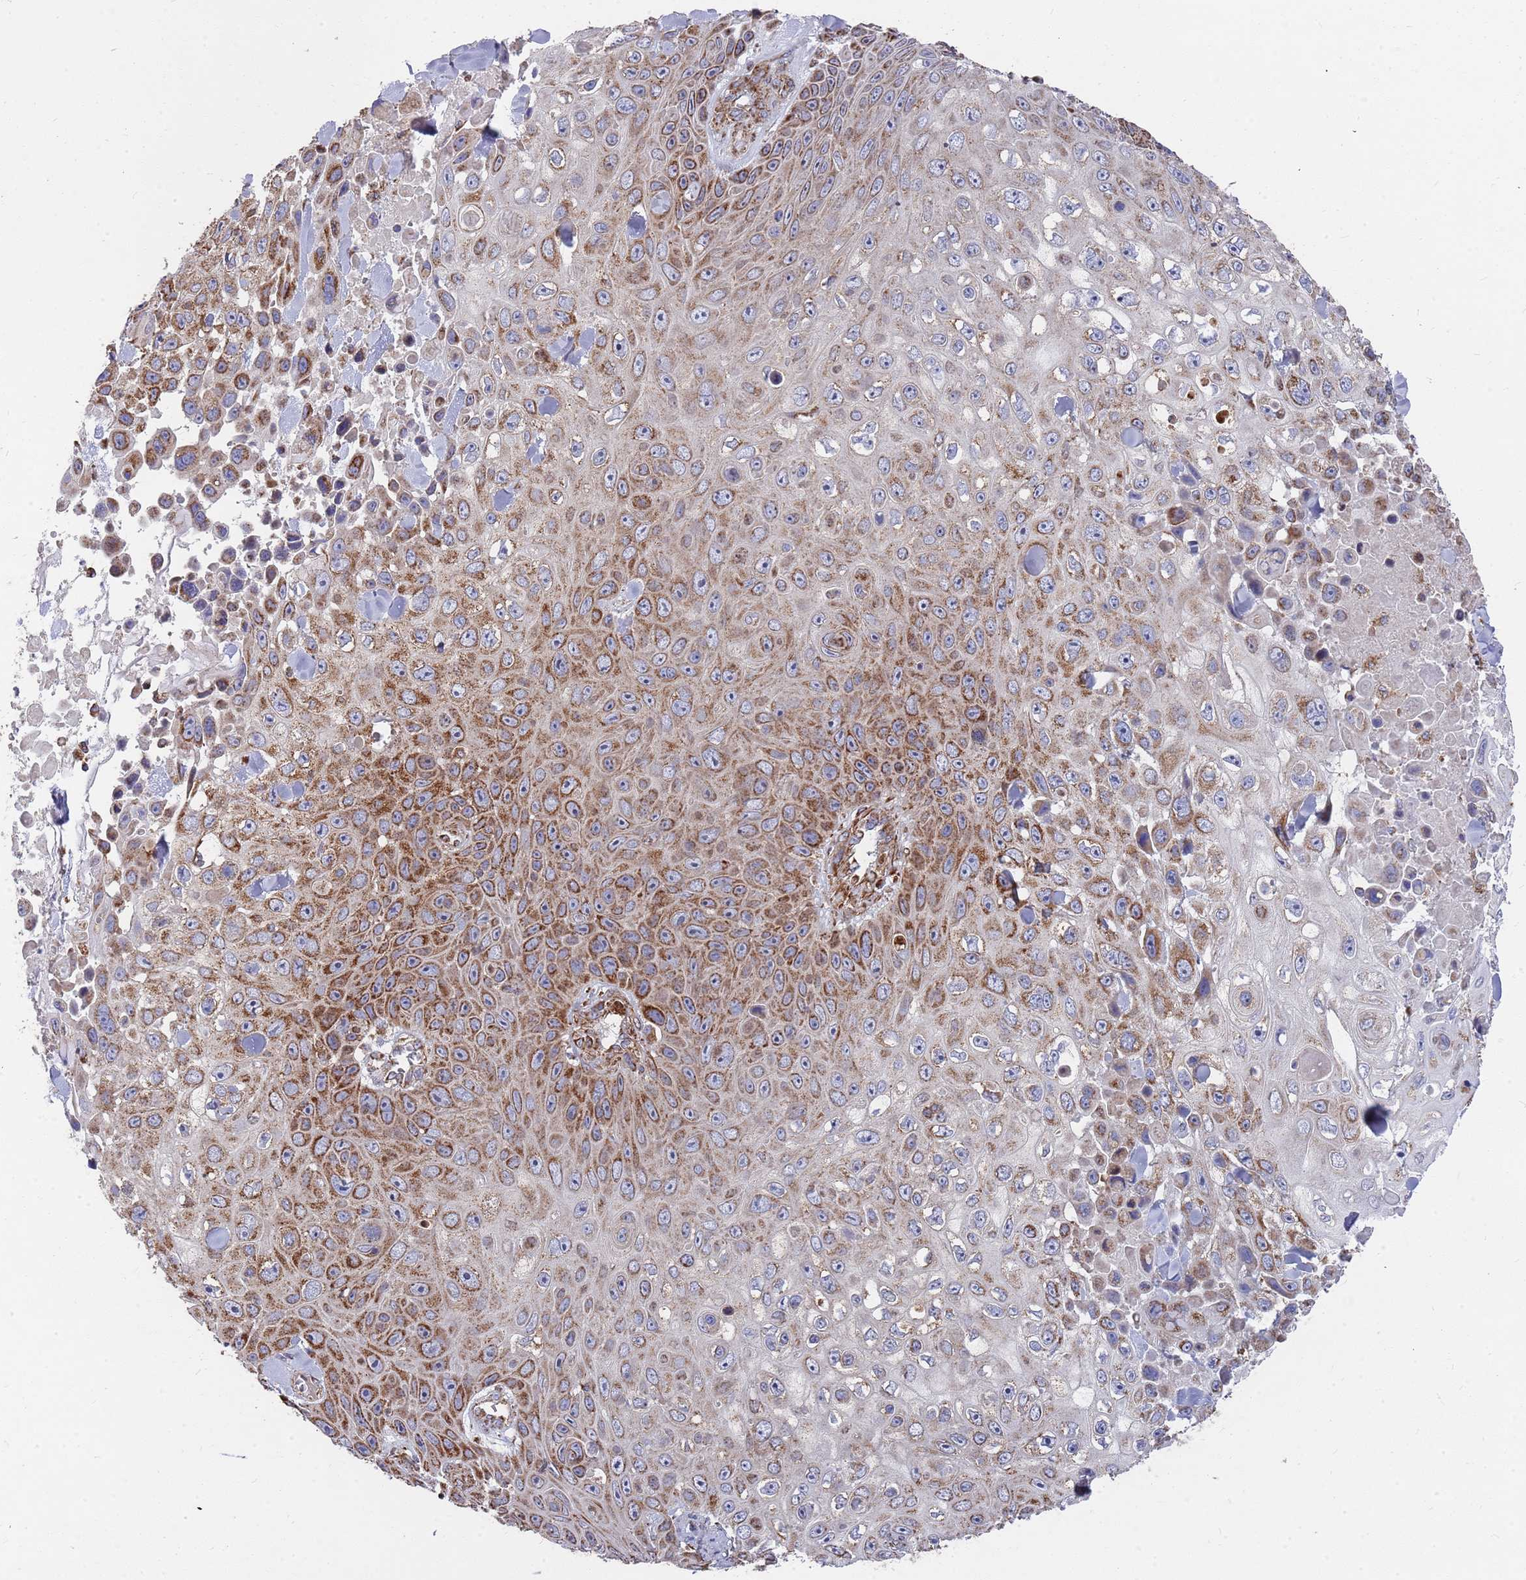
{"staining": {"intensity": "moderate", "quantity": "25%-75%", "location": "cytoplasmic/membranous"}, "tissue": "skin cancer", "cell_type": "Tumor cells", "image_type": "cancer", "snomed": [{"axis": "morphology", "description": "Squamous cell carcinoma, NOS"}, {"axis": "topography", "description": "Skin"}], "caption": "There is medium levels of moderate cytoplasmic/membranous positivity in tumor cells of skin cancer (squamous cell carcinoma), as demonstrated by immunohistochemical staining (brown color).", "gene": "WDFY3", "patient": {"sex": "male", "age": 82}}